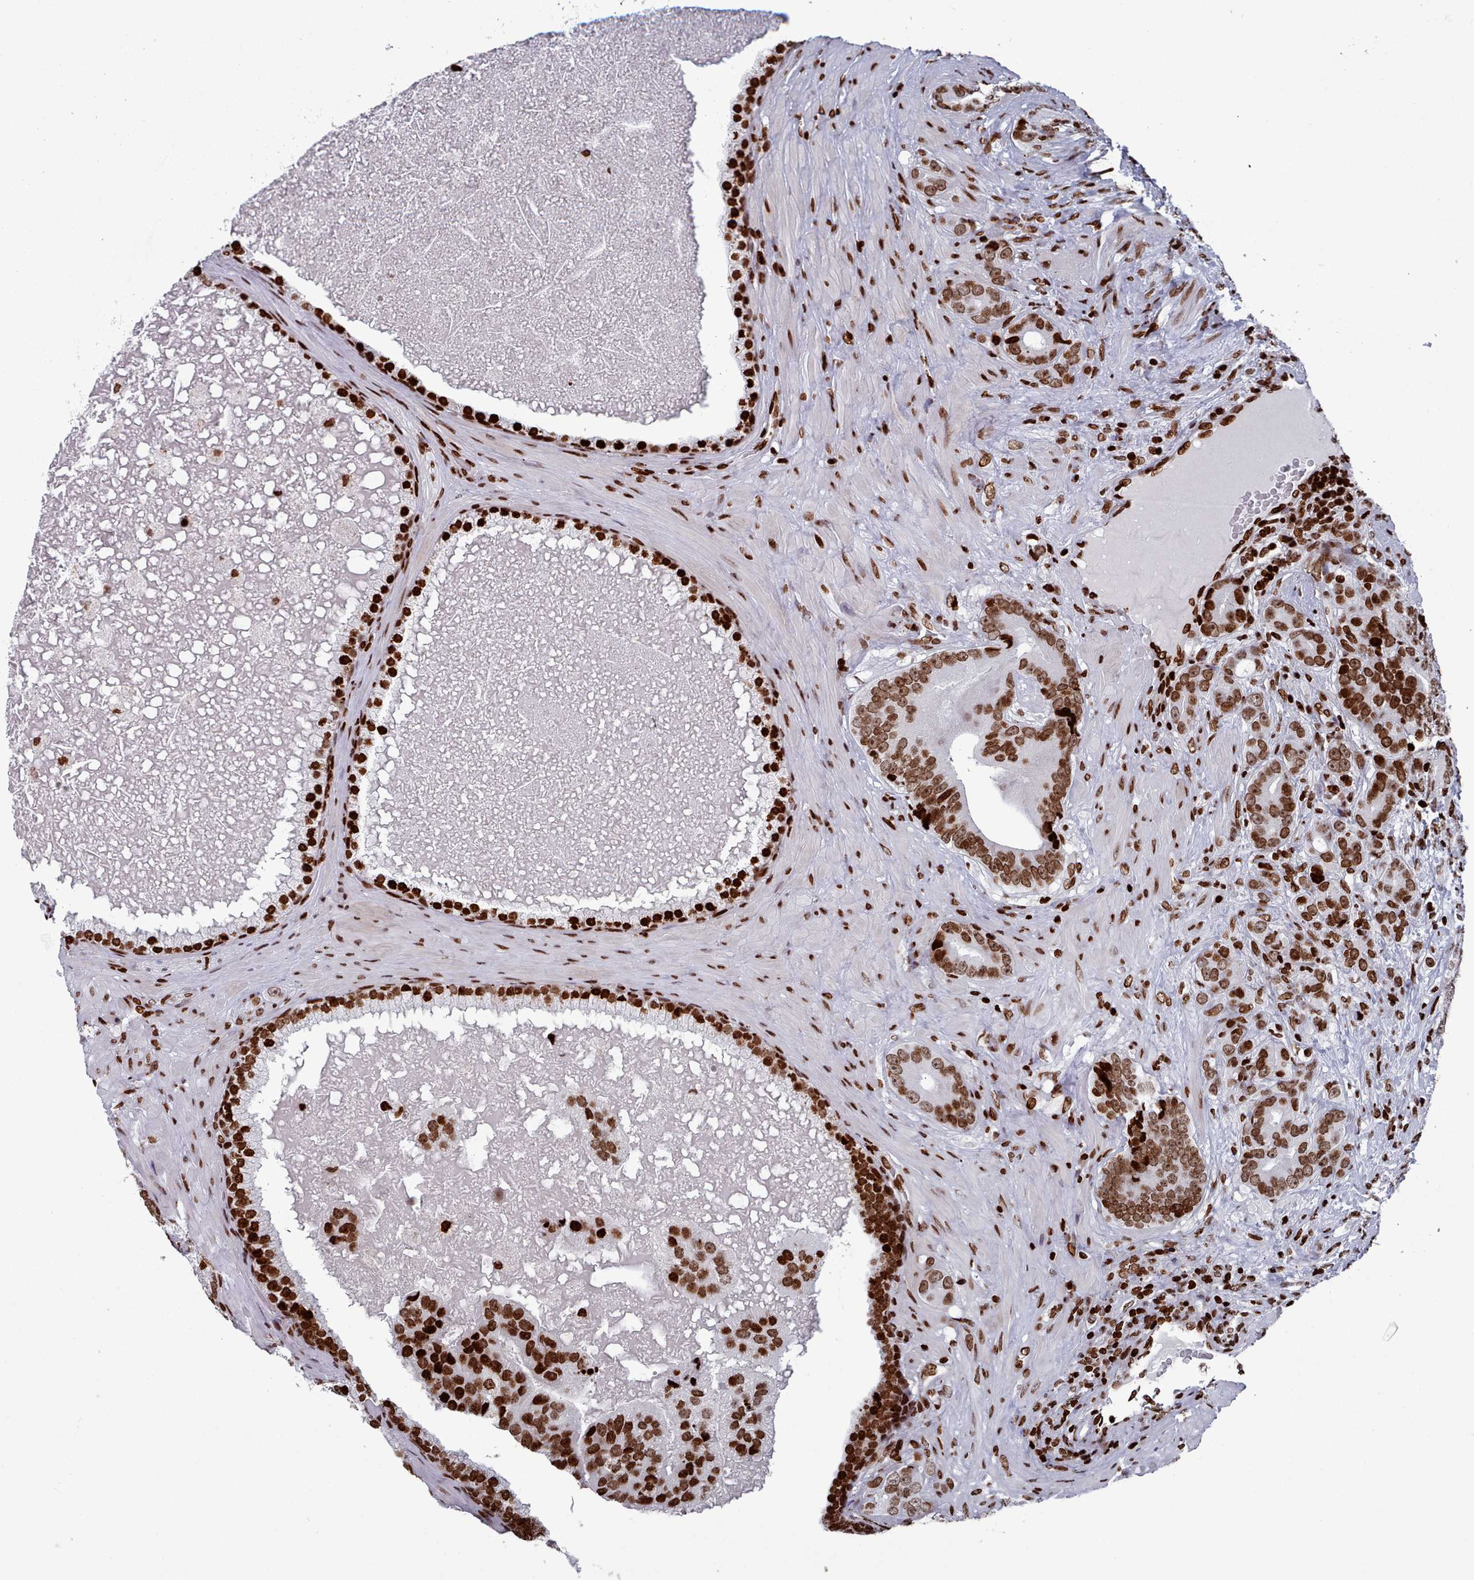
{"staining": {"intensity": "strong", "quantity": ">75%", "location": "nuclear"}, "tissue": "prostate cancer", "cell_type": "Tumor cells", "image_type": "cancer", "snomed": [{"axis": "morphology", "description": "Adenocarcinoma, High grade"}, {"axis": "topography", "description": "Prostate"}], "caption": "Brown immunohistochemical staining in prostate adenocarcinoma (high-grade) reveals strong nuclear staining in approximately >75% of tumor cells. (DAB (3,3'-diaminobenzidine) = brown stain, brightfield microscopy at high magnification).", "gene": "PCDHB12", "patient": {"sex": "male", "age": 55}}